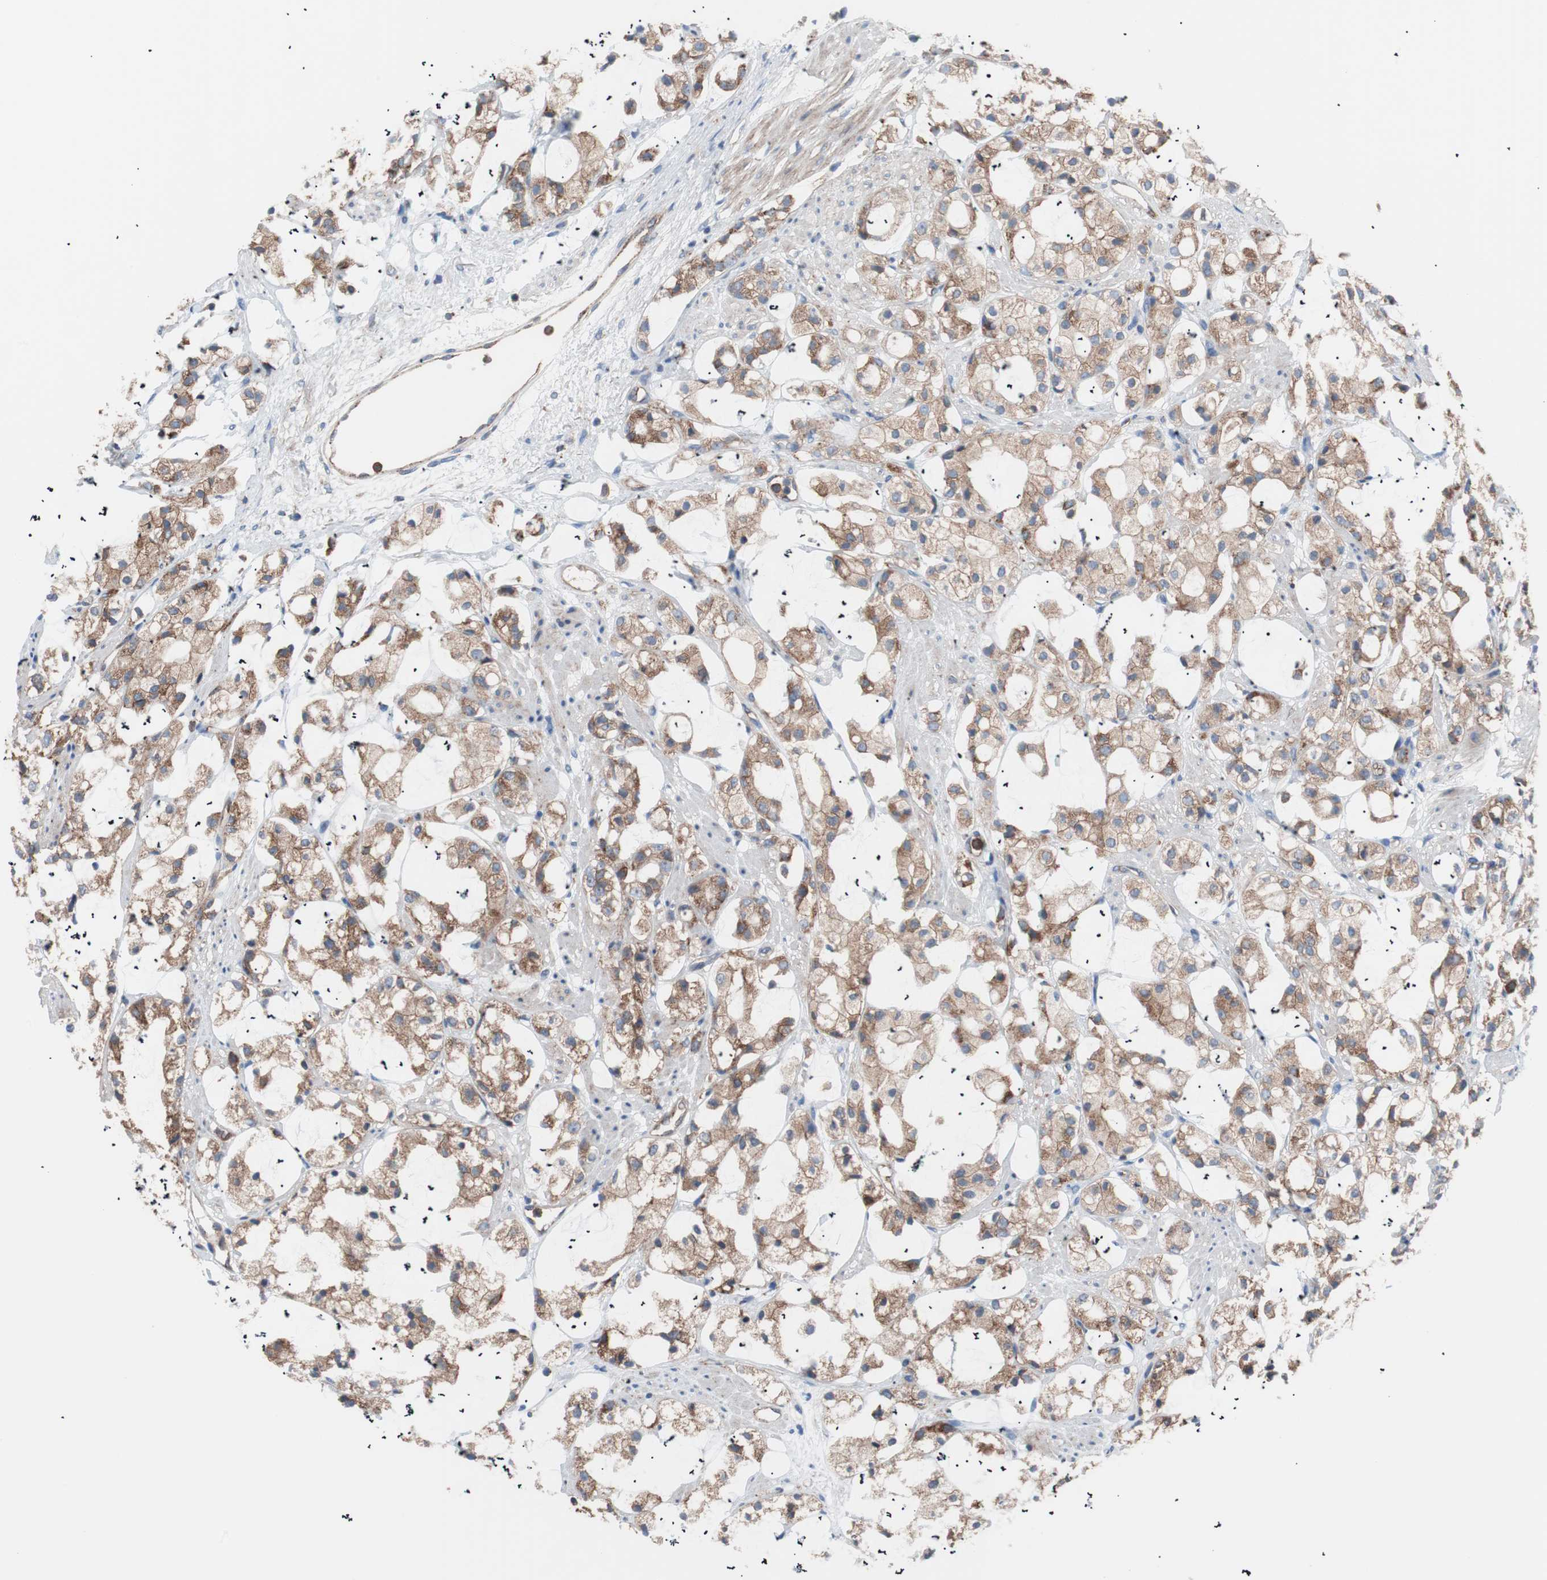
{"staining": {"intensity": "moderate", "quantity": ">75%", "location": "cytoplasmic/membranous"}, "tissue": "prostate cancer", "cell_type": "Tumor cells", "image_type": "cancer", "snomed": [{"axis": "morphology", "description": "Adenocarcinoma, High grade"}, {"axis": "topography", "description": "Prostate"}], "caption": "Immunohistochemistry (IHC) of human prostate high-grade adenocarcinoma demonstrates medium levels of moderate cytoplasmic/membranous staining in about >75% of tumor cells. The staining was performed using DAB (3,3'-diaminobenzidine) to visualize the protein expression in brown, while the nuclei were stained in blue with hematoxylin (Magnification: 20x).", "gene": "FLOT2", "patient": {"sex": "male", "age": 85}}